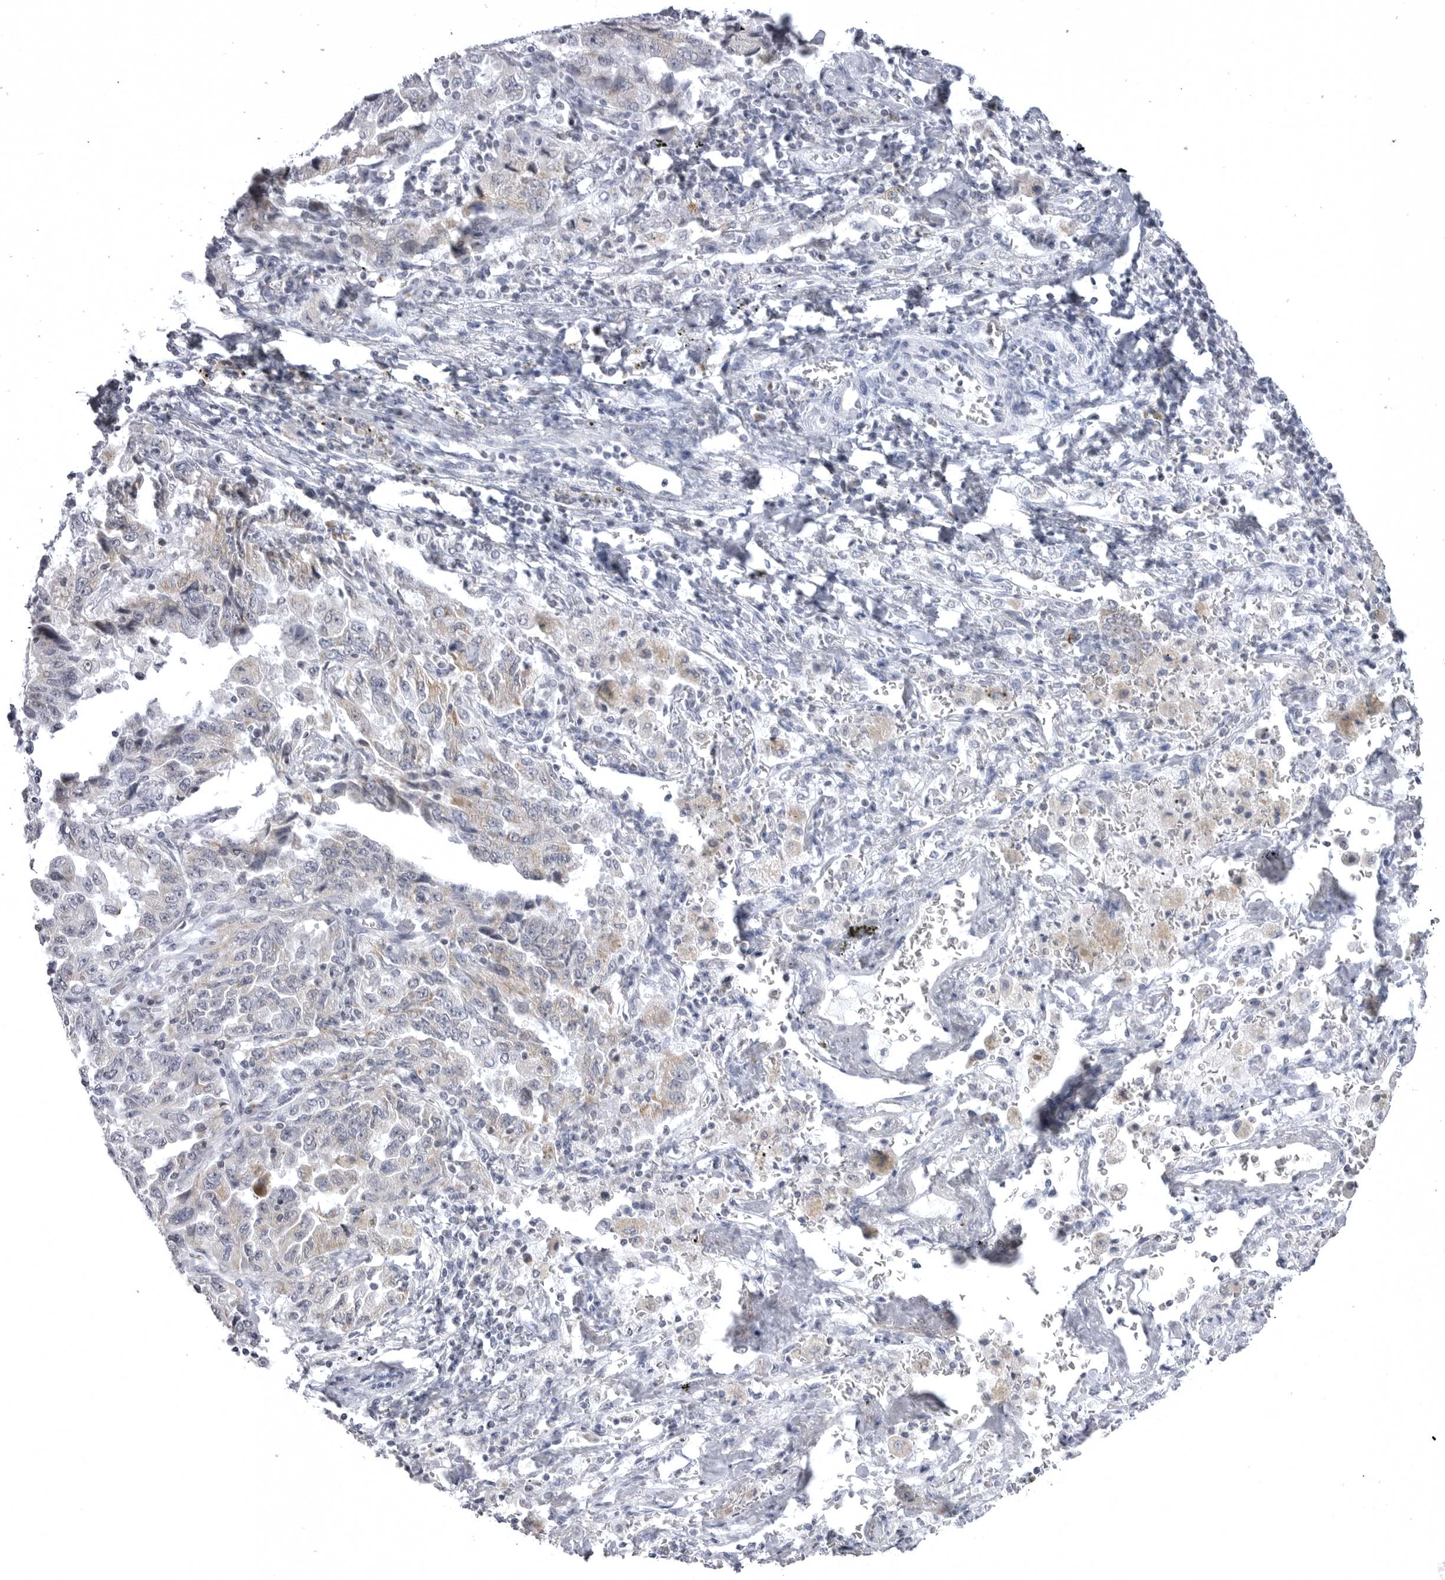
{"staining": {"intensity": "negative", "quantity": "none", "location": "none"}, "tissue": "lung cancer", "cell_type": "Tumor cells", "image_type": "cancer", "snomed": [{"axis": "morphology", "description": "Adenocarcinoma, NOS"}, {"axis": "topography", "description": "Lung"}], "caption": "Tumor cells are negative for brown protein staining in lung cancer (adenocarcinoma).", "gene": "TUFM", "patient": {"sex": "female", "age": 51}}